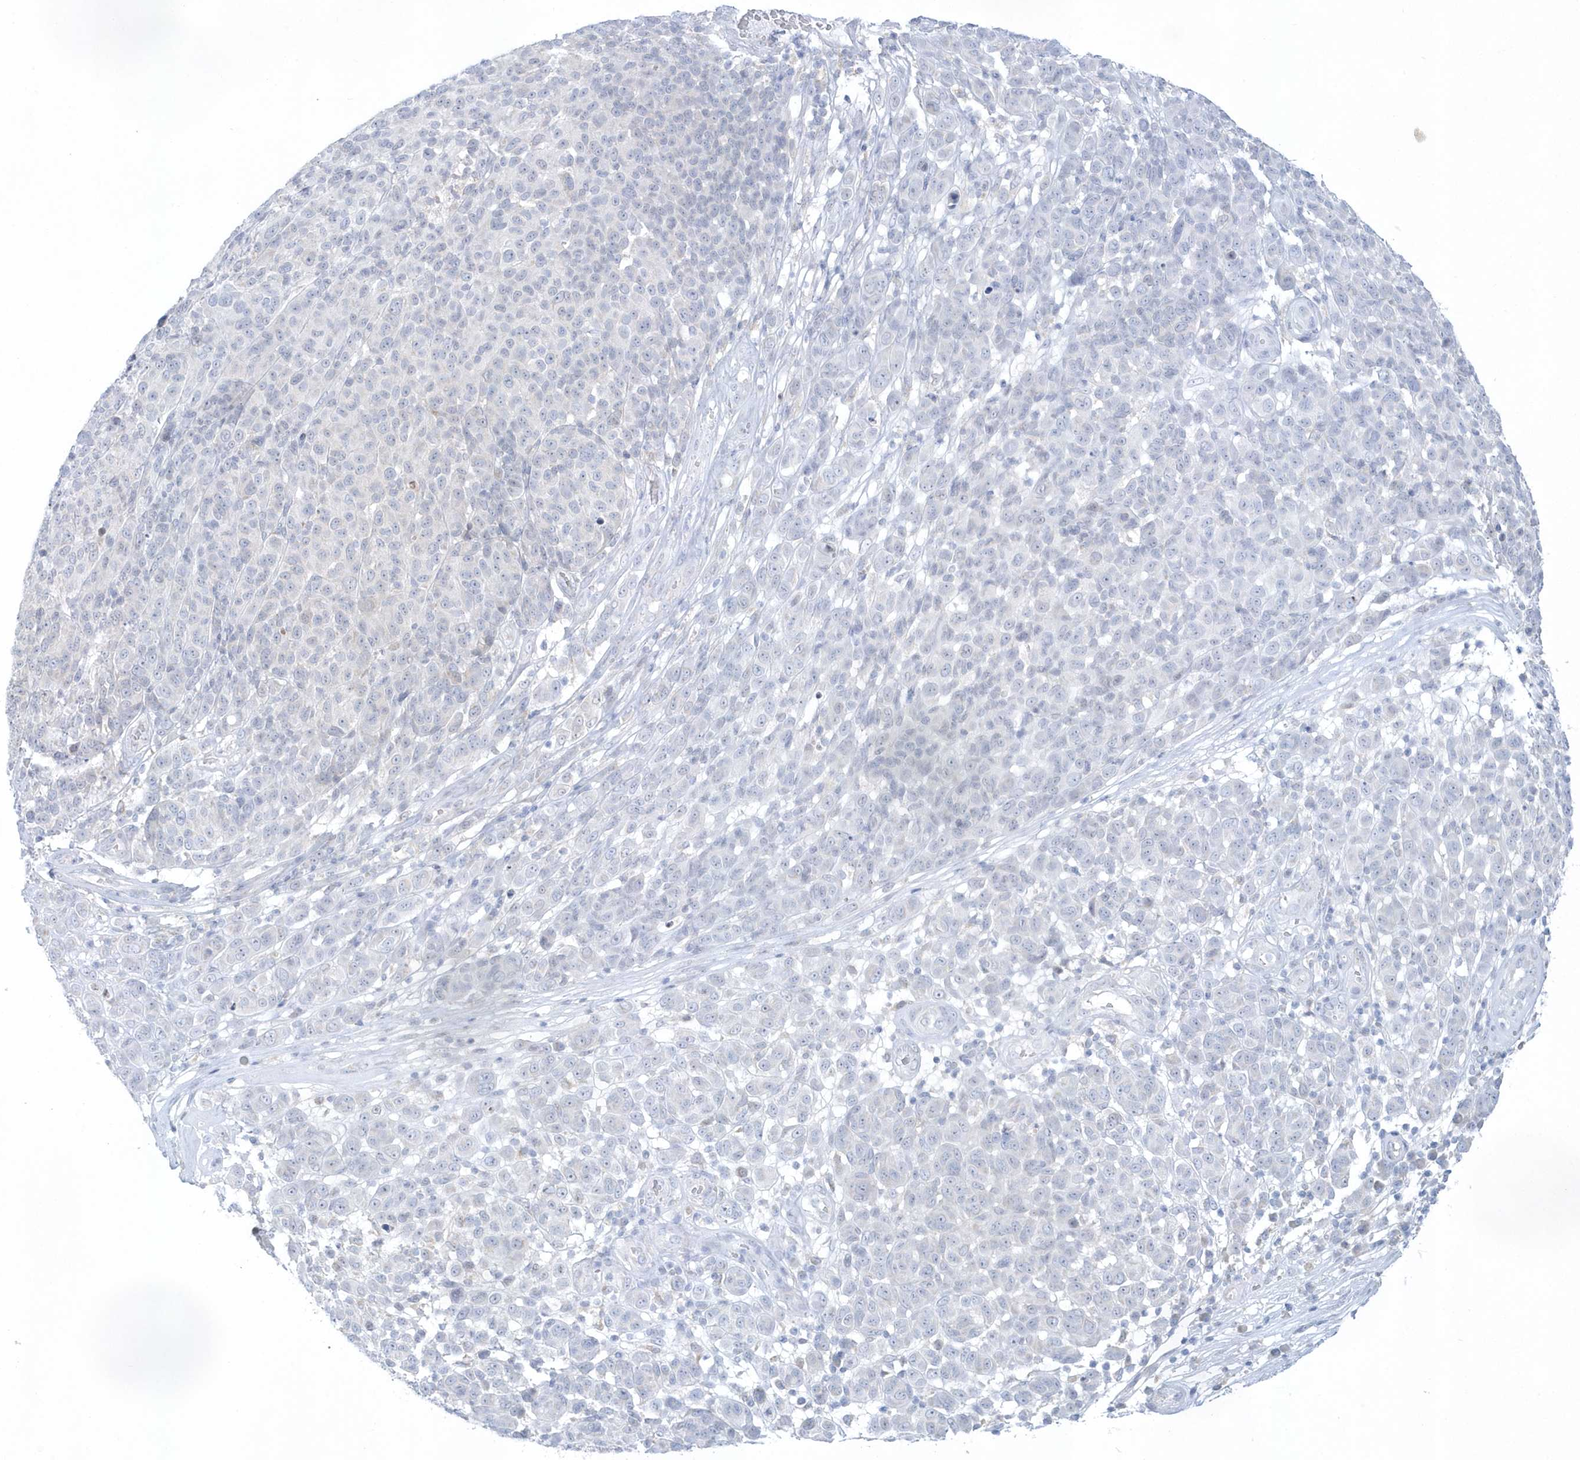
{"staining": {"intensity": "negative", "quantity": "none", "location": "none"}, "tissue": "melanoma", "cell_type": "Tumor cells", "image_type": "cancer", "snomed": [{"axis": "morphology", "description": "Malignant melanoma, NOS"}, {"axis": "topography", "description": "Skin"}], "caption": "A micrograph of human malignant melanoma is negative for staining in tumor cells. (DAB immunohistochemistry (IHC) visualized using brightfield microscopy, high magnification).", "gene": "PCBD1", "patient": {"sex": "male", "age": 49}}